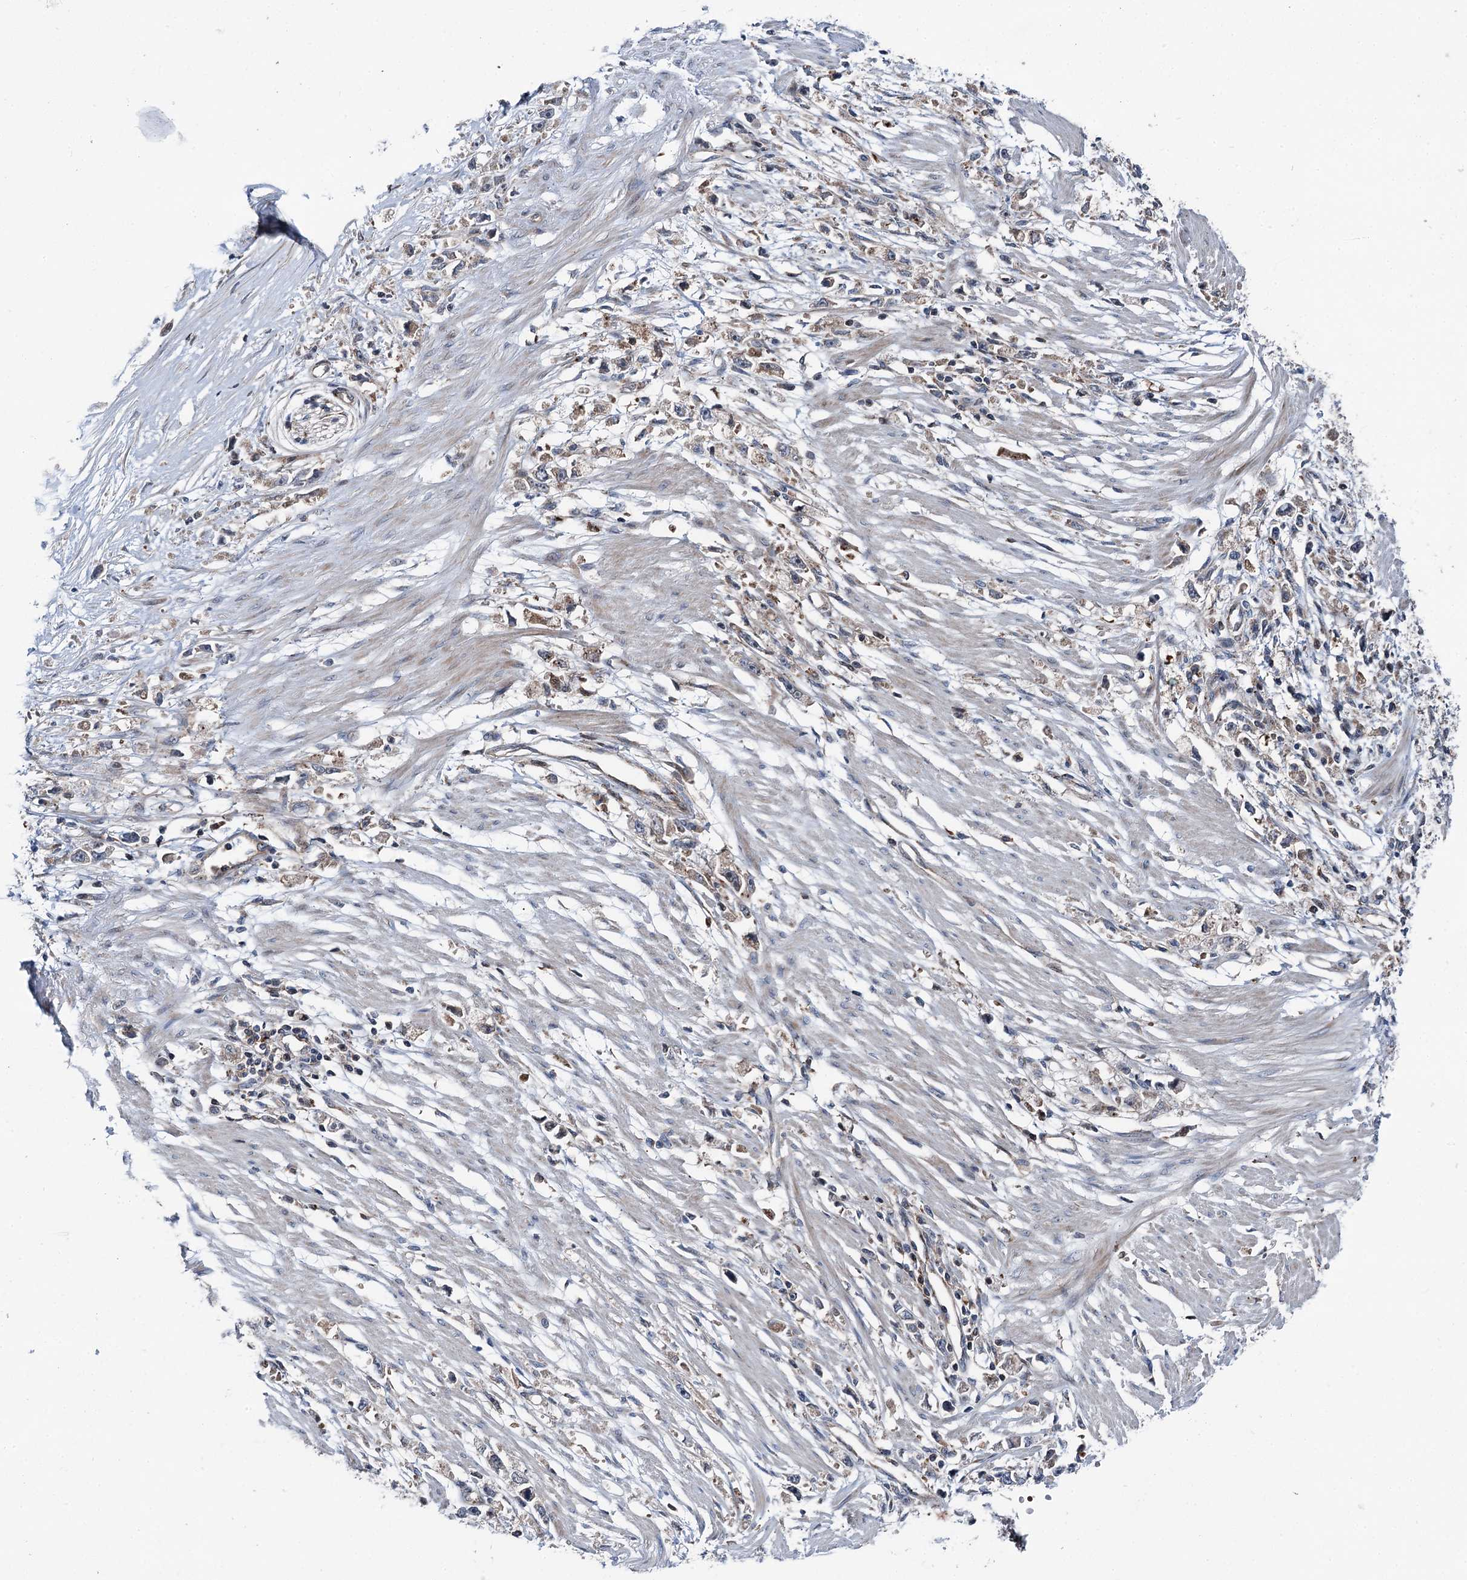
{"staining": {"intensity": "weak", "quantity": "25%-75%", "location": "cytoplasmic/membranous"}, "tissue": "stomach cancer", "cell_type": "Tumor cells", "image_type": "cancer", "snomed": [{"axis": "morphology", "description": "Adenocarcinoma, NOS"}, {"axis": "topography", "description": "Stomach"}], "caption": "The image demonstrates a brown stain indicating the presence of a protein in the cytoplasmic/membranous of tumor cells in stomach cancer (adenocarcinoma).", "gene": "POLR1D", "patient": {"sex": "female", "age": 59}}